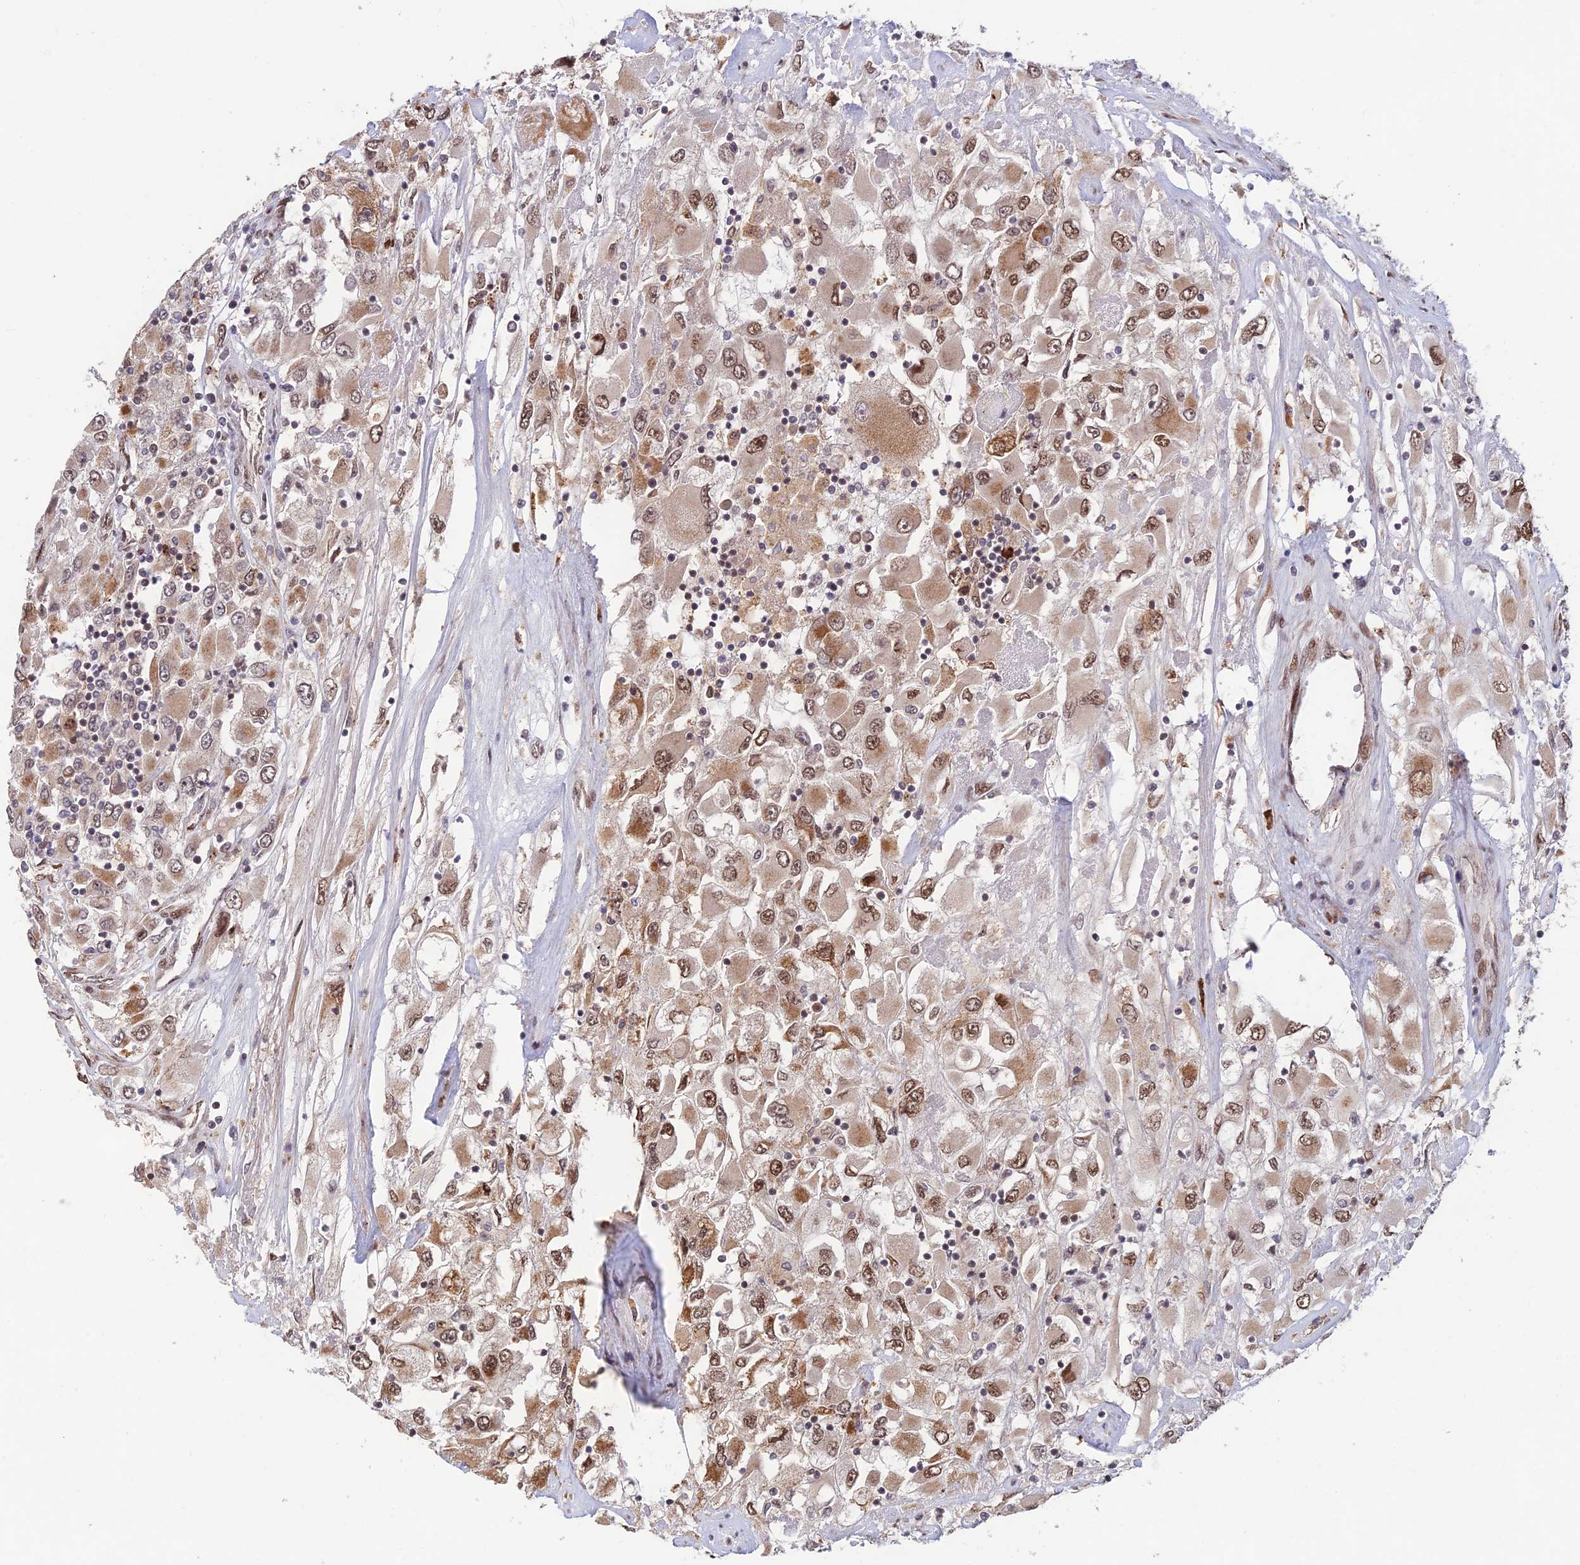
{"staining": {"intensity": "moderate", "quantity": ">75%", "location": "cytoplasmic/membranous,nuclear"}, "tissue": "renal cancer", "cell_type": "Tumor cells", "image_type": "cancer", "snomed": [{"axis": "morphology", "description": "Adenocarcinoma, NOS"}, {"axis": "topography", "description": "Kidney"}], "caption": "Approximately >75% of tumor cells in renal cancer (adenocarcinoma) display moderate cytoplasmic/membranous and nuclear protein positivity as visualized by brown immunohistochemical staining.", "gene": "ZNF565", "patient": {"sex": "female", "age": 52}}